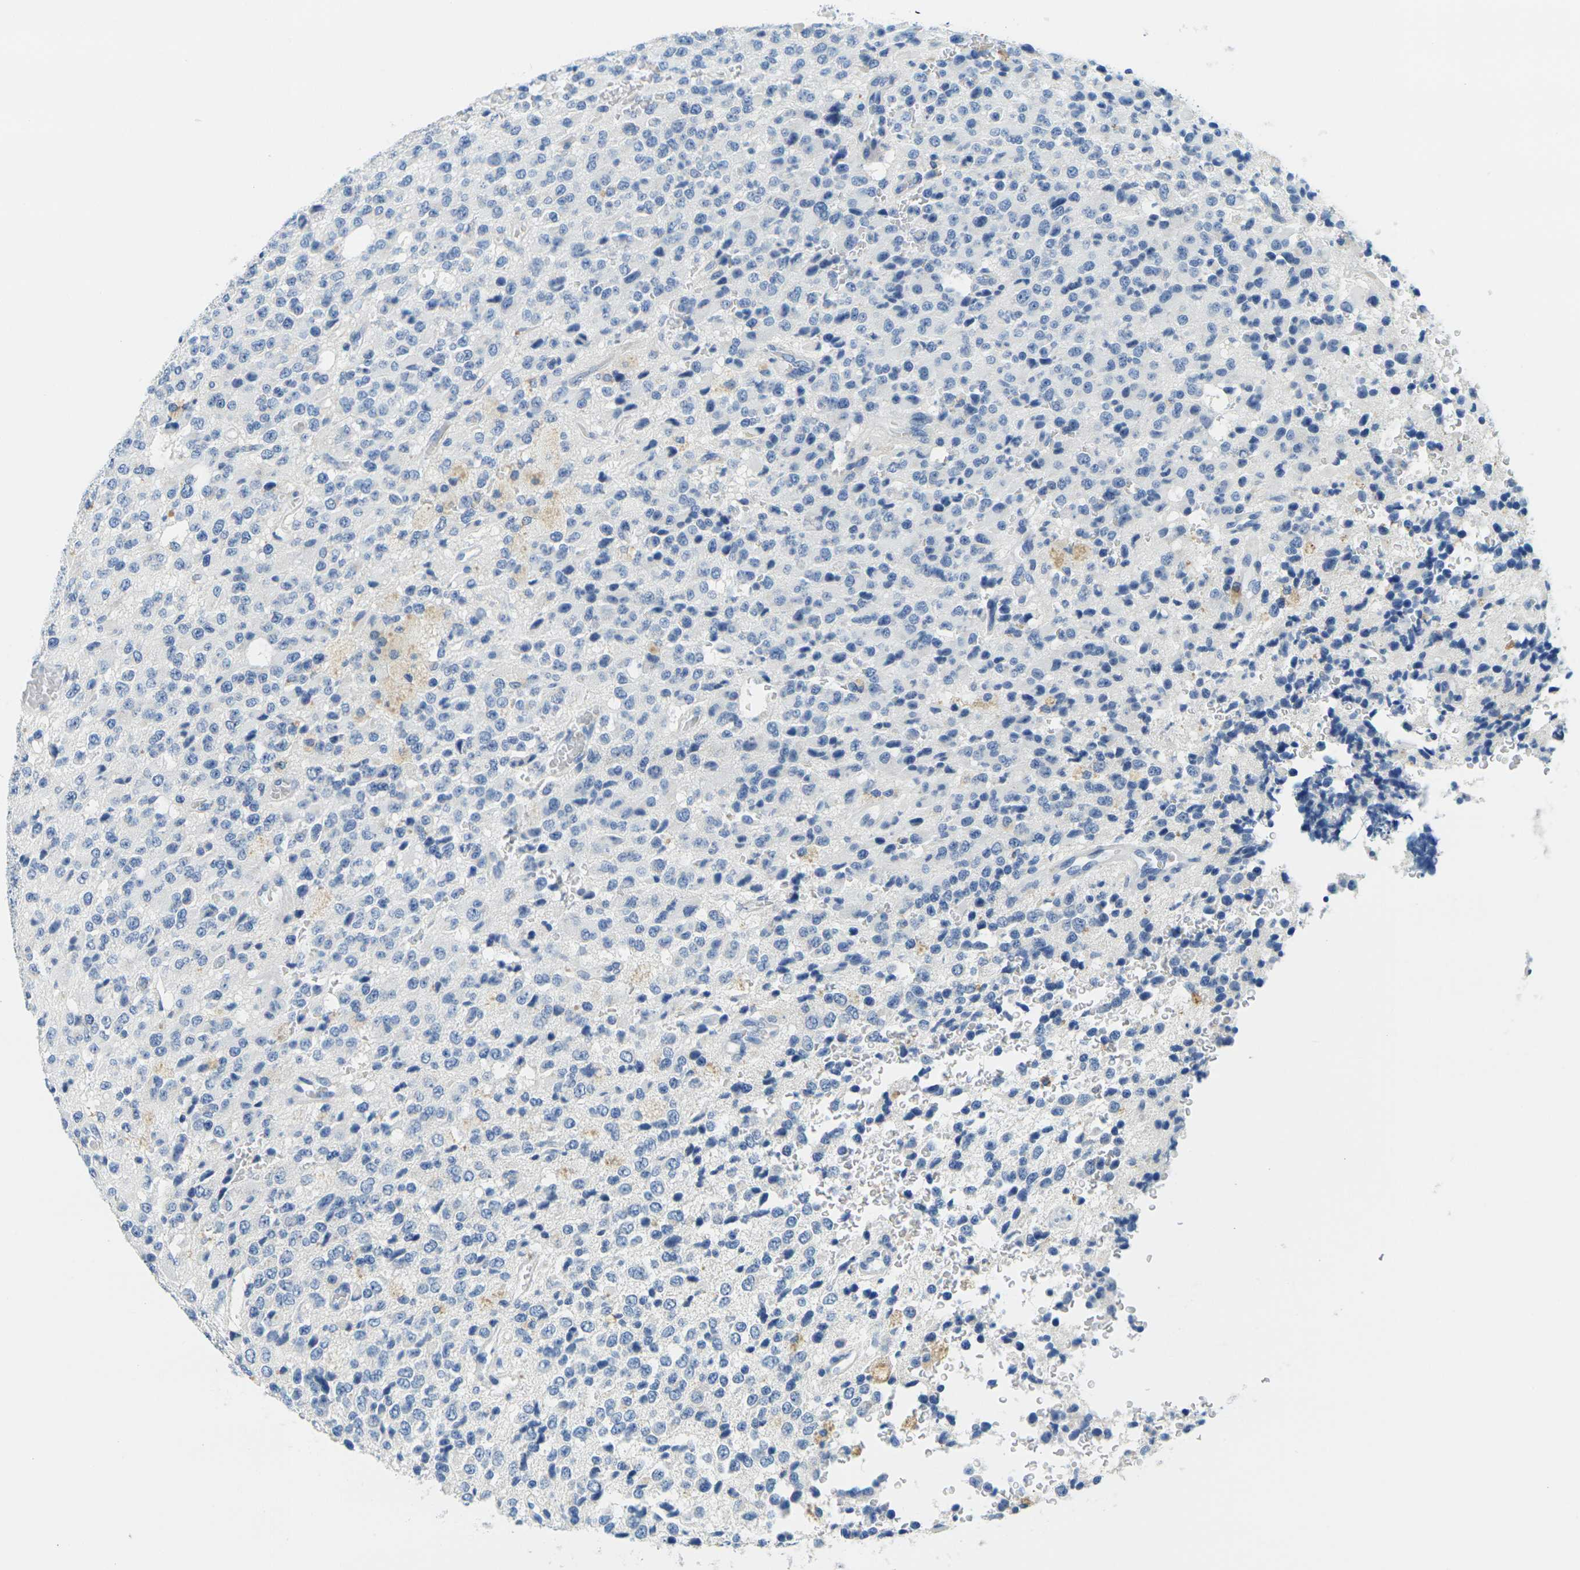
{"staining": {"intensity": "negative", "quantity": "none", "location": "none"}, "tissue": "glioma", "cell_type": "Tumor cells", "image_type": "cancer", "snomed": [{"axis": "morphology", "description": "Glioma, malignant, High grade"}, {"axis": "topography", "description": "pancreas cauda"}], "caption": "High power microscopy micrograph of an IHC micrograph of high-grade glioma (malignant), revealing no significant expression in tumor cells.", "gene": "FAM3D", "patient": {"sex": "male", "age": 60}}